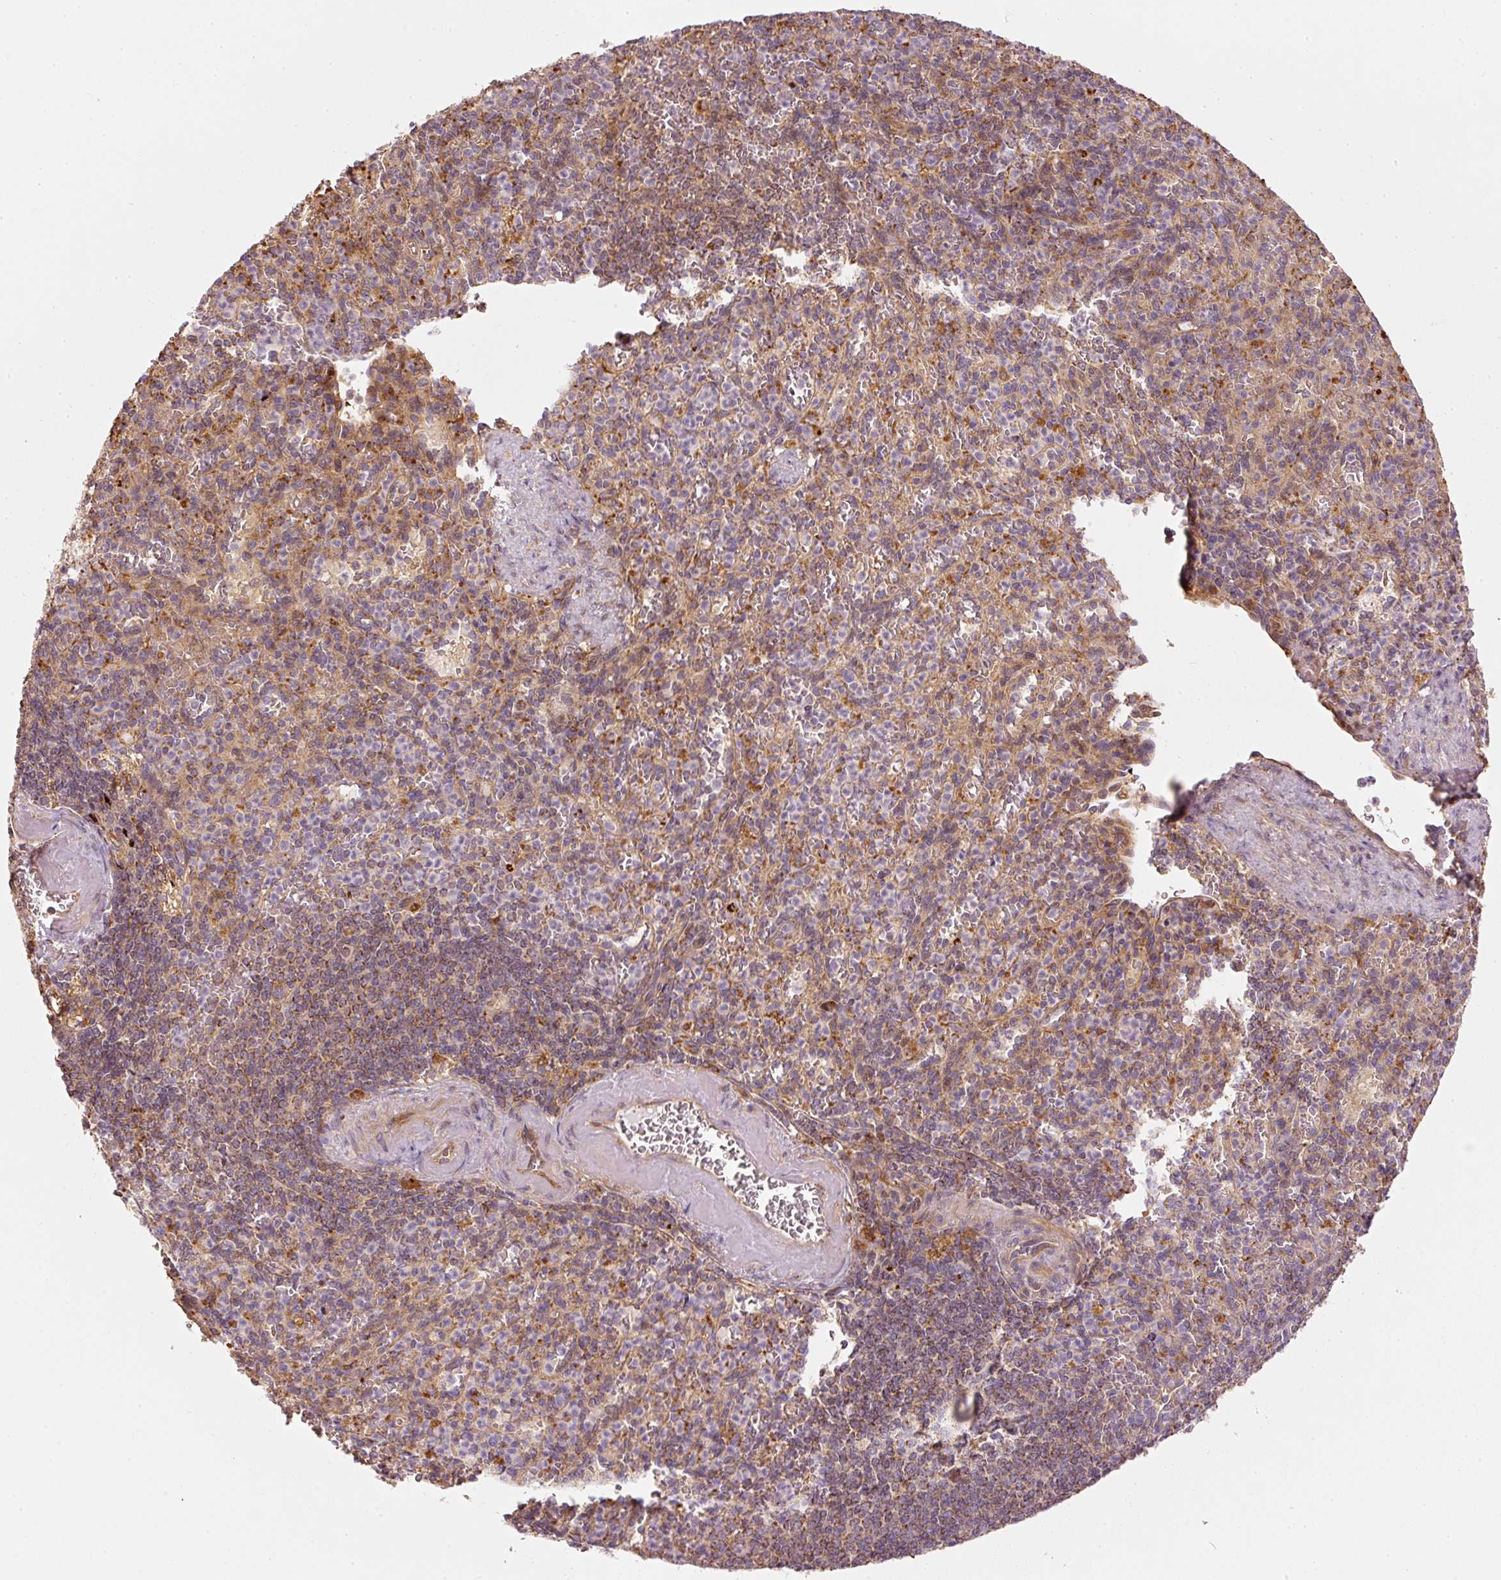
{"staining": {"intensity": "negative", "quantity": "none", "location": "none"}, "tissue": "spleen", "cell_type": "Cells in red pulp", "image_type": "normal", "snomed": [{"axis": "morphology", "description": "Normal tissue, NOS"}, {"axis": "topography", "description": "Spleen"}], "caption": "Micrograph shows no significant protein positivity in cells in red pulp of normal spleen.", "gene": "MTHFD1L", "patient": {"sex": "female", "age": 74}}